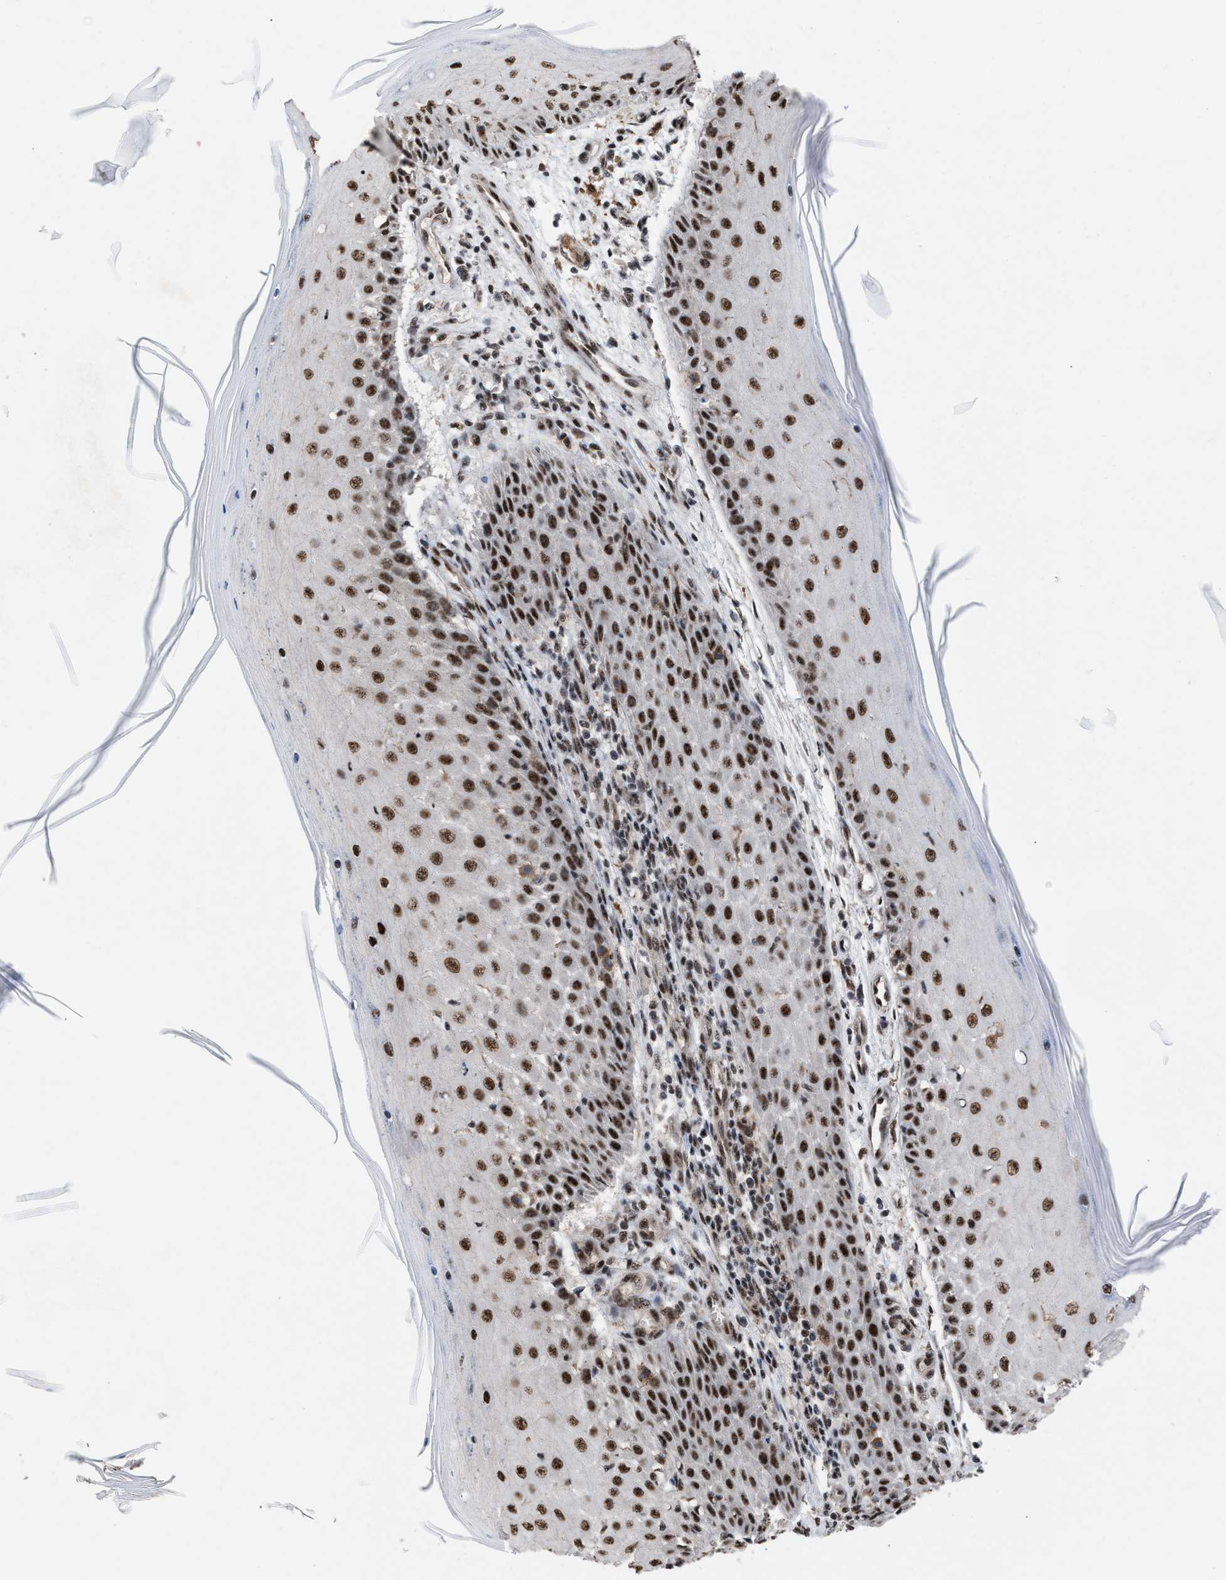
{"staining": {"intensity": "strong", "quantity": ">75%", "location": "nuclear"}, "tissue": "skin cancer", "cell_type": "Tumor cells", "image_type": "cancer", "snomed": [{"axis": "morphology", "description": "Squamous cell carcinoma, NOS"}, {"axis": "topography", "description": "Skin"}], "caption": "IHC (DAB) staining of human skin cancer (squamous cell carcinoma) demonstrates strong nuclear protein expression in about >75% of tumor cells. Using DAB (brown) and hematoxylin (blue) stains, captured at high magnification using brightfield microscopy.", "gene": "EIF4A3", "patient": {"sex": "female", "age": 73}}